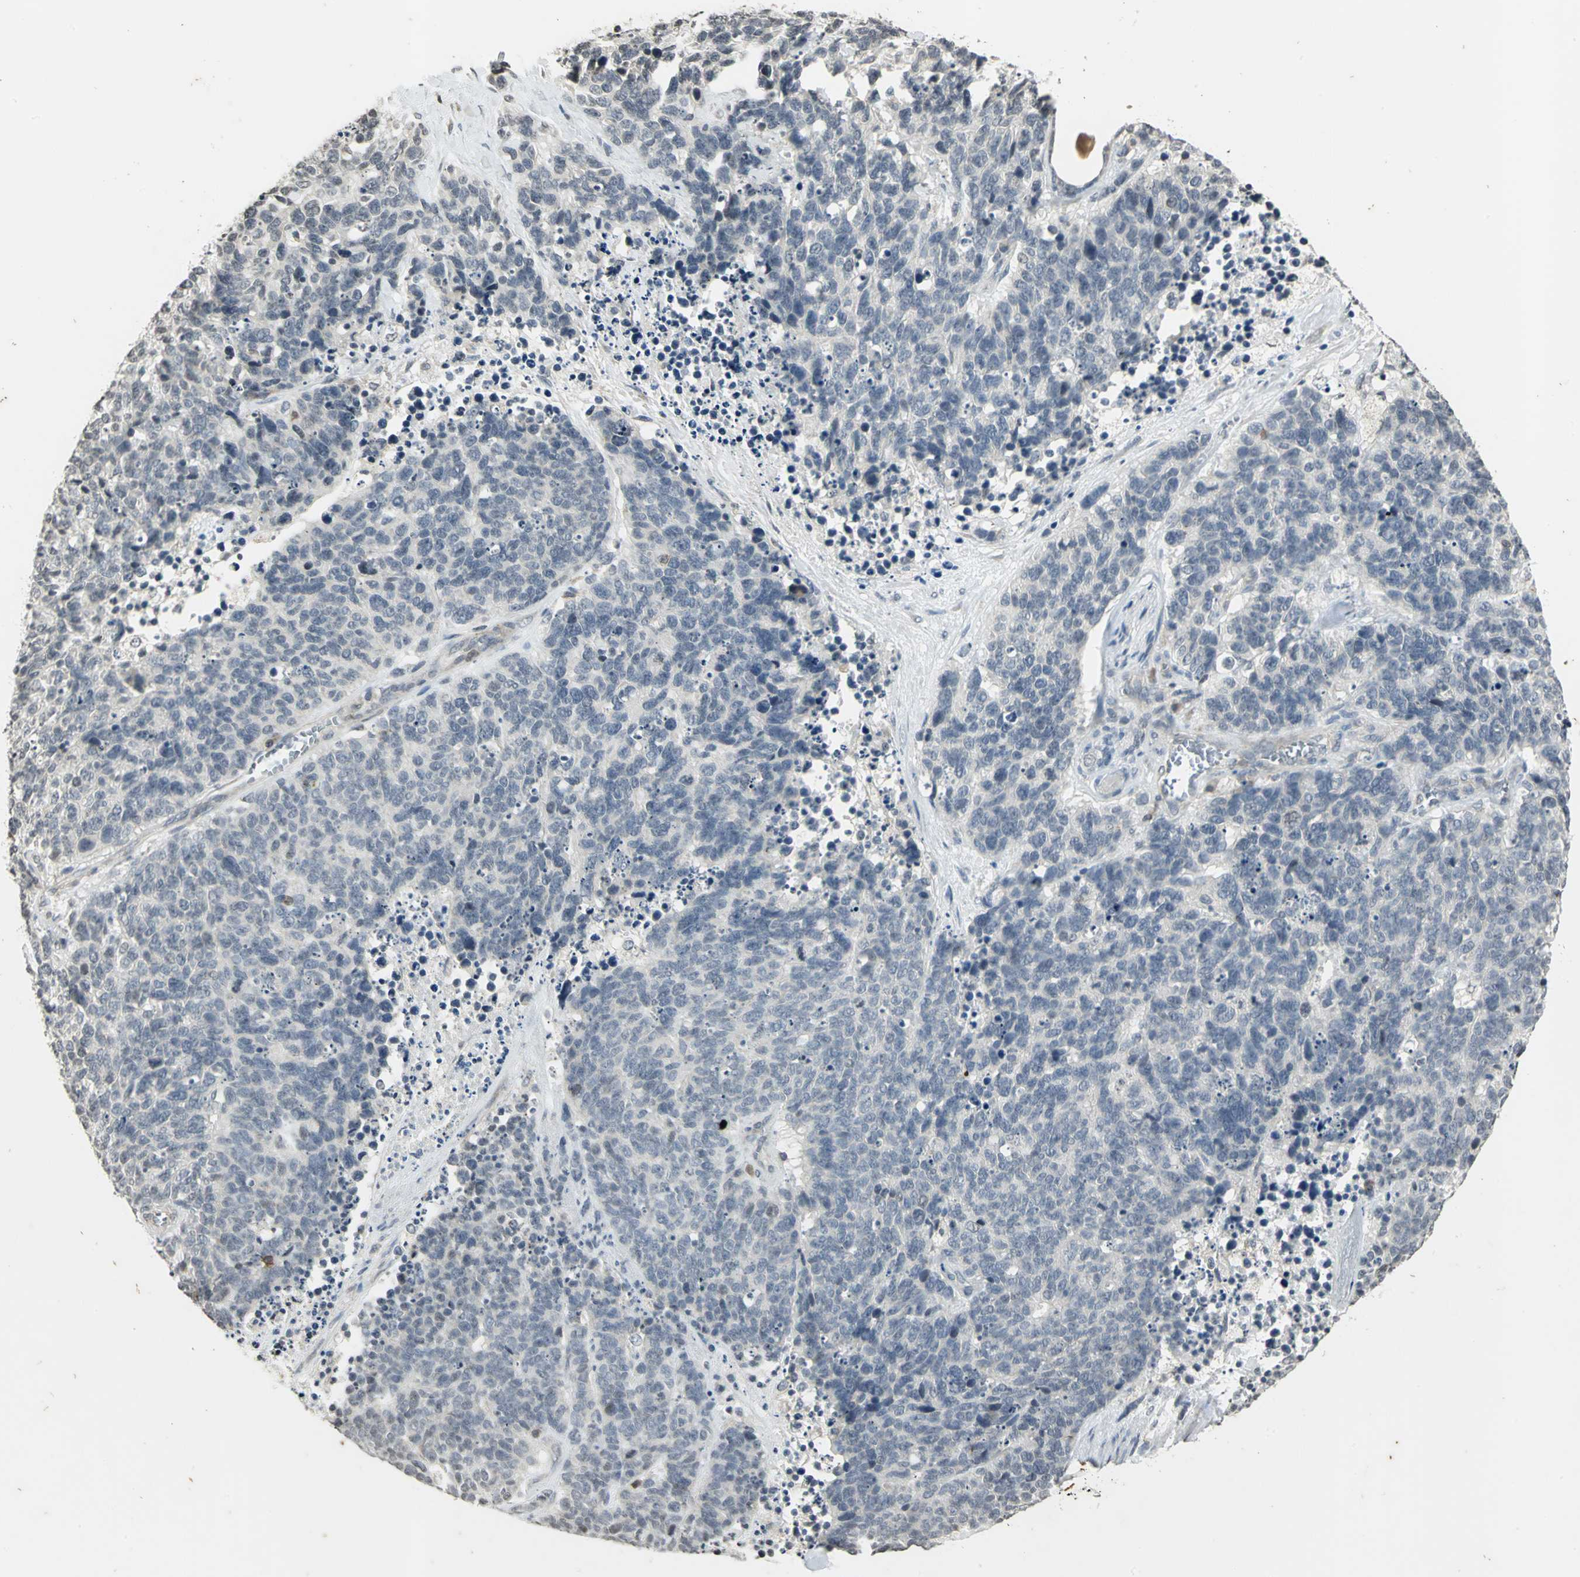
{"staining": {"intensity": "negative", "quantity": "none", "location": "none"}, "tissue": "lung cancer", "cell_type": "Tumor cells", "image_type": "cancer", "snomed": [{"axis": "morphology", "description": "Neoplasm, malignant, NOS"}, {"axis": "topography", "description": "Lung"}], "caption": "Tumor cells show no significant protein positivity in lung cancer.", "gene": "IL16", "patient": {"sex": "female", "age": 58}}